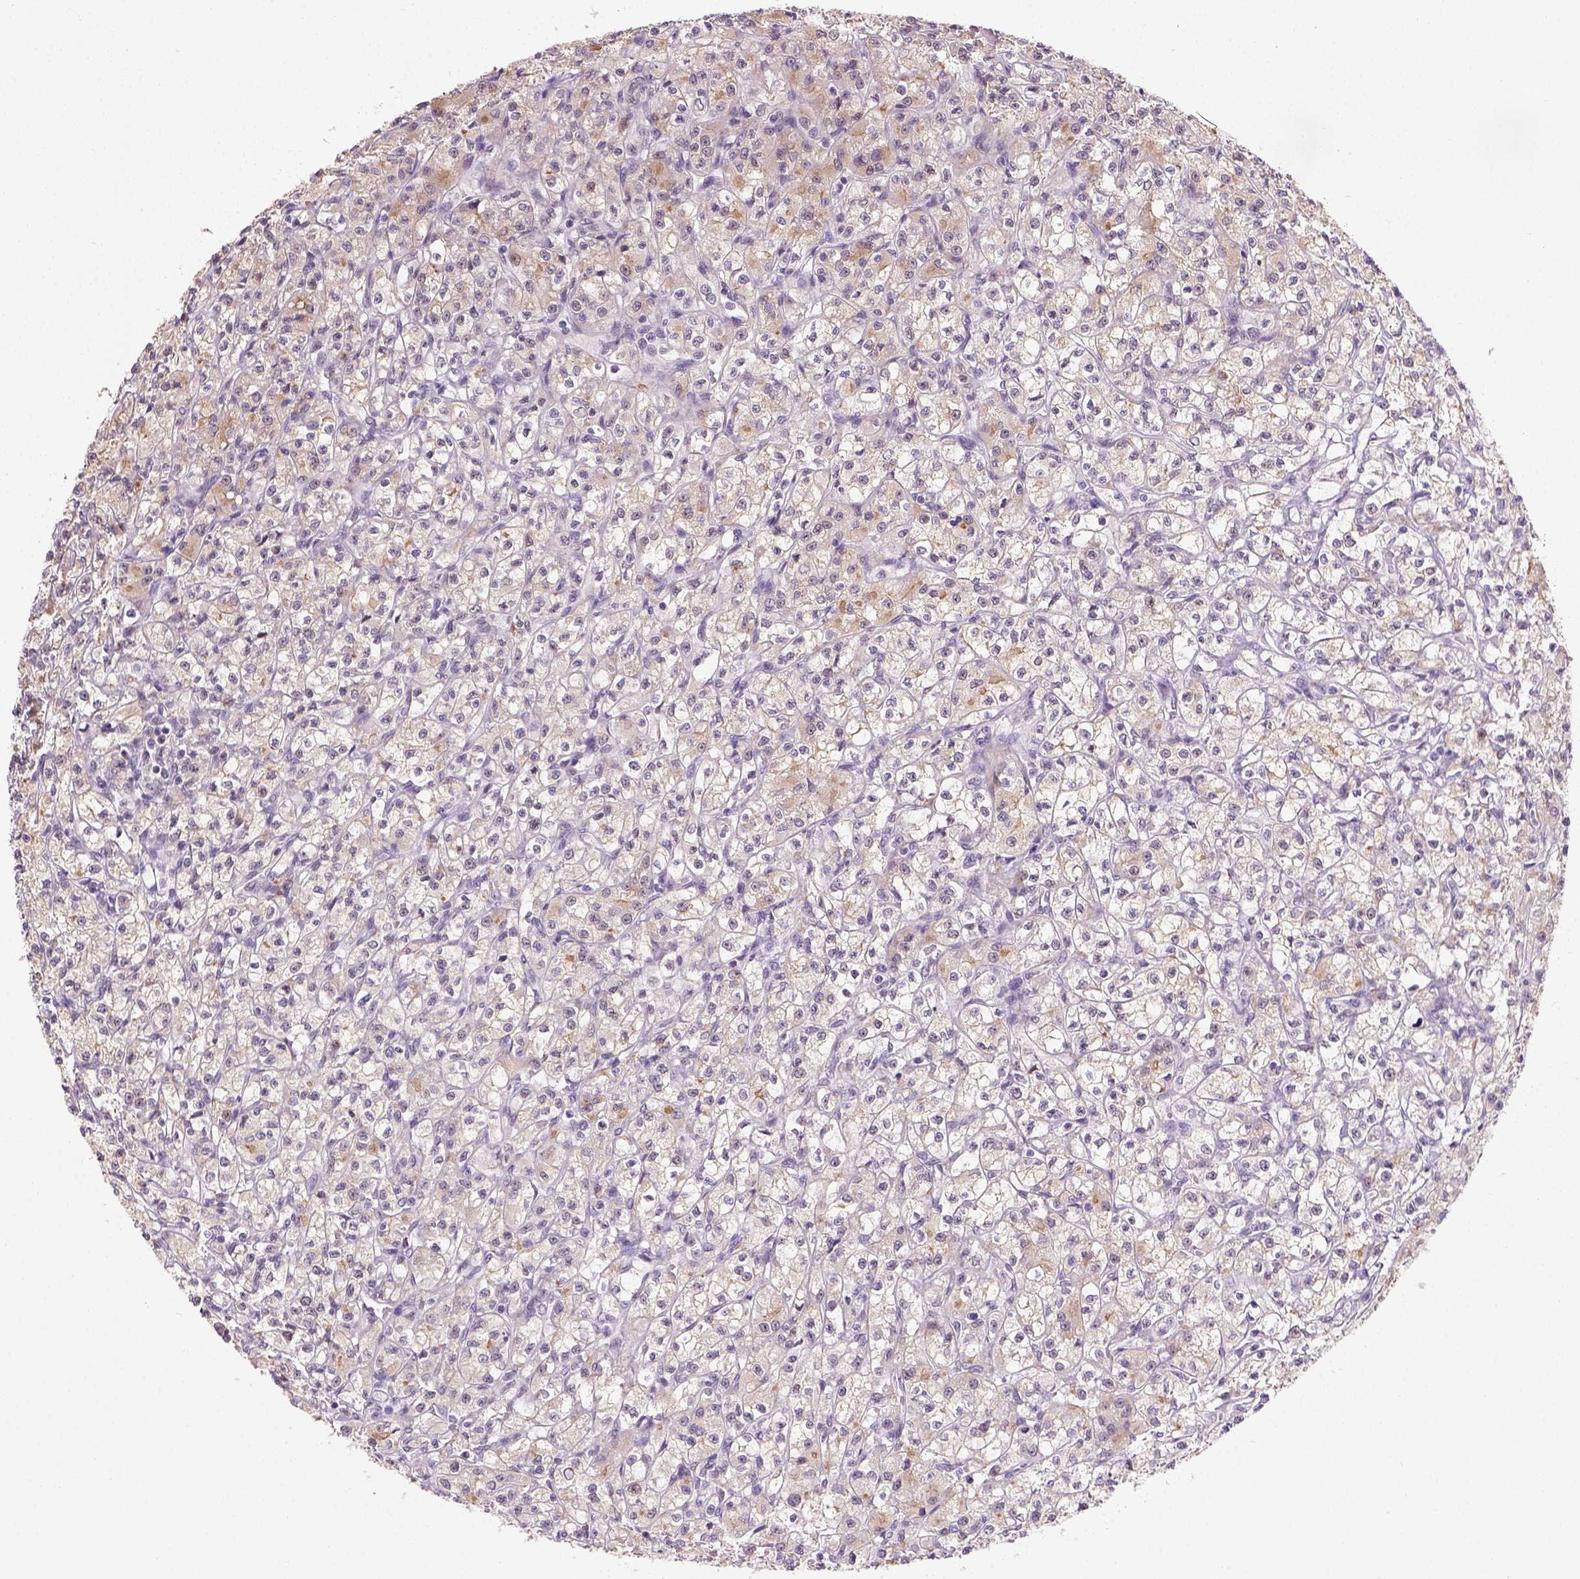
{"staining": {"intensity": "negative", "quantity": "none", "location": "none"}, "tissue": "renal cancer", "cell_type": "Tumor cells", "image_type": "cancer", "snomed": [{"axis": "morphology", "description": "Adenocarcinoma, NOS"}, {"axis": "topography", "description": "Kidney"}], "caption": "This photomicrograph is of adenocarcinoma (renal) stained with immunohistochemistry to label a protein in brown with the nuclei are counter-stained blue. There is no expression in tumor cells.", "gene": "DDX50", "patient": {"sex": "female", "age": 70}}